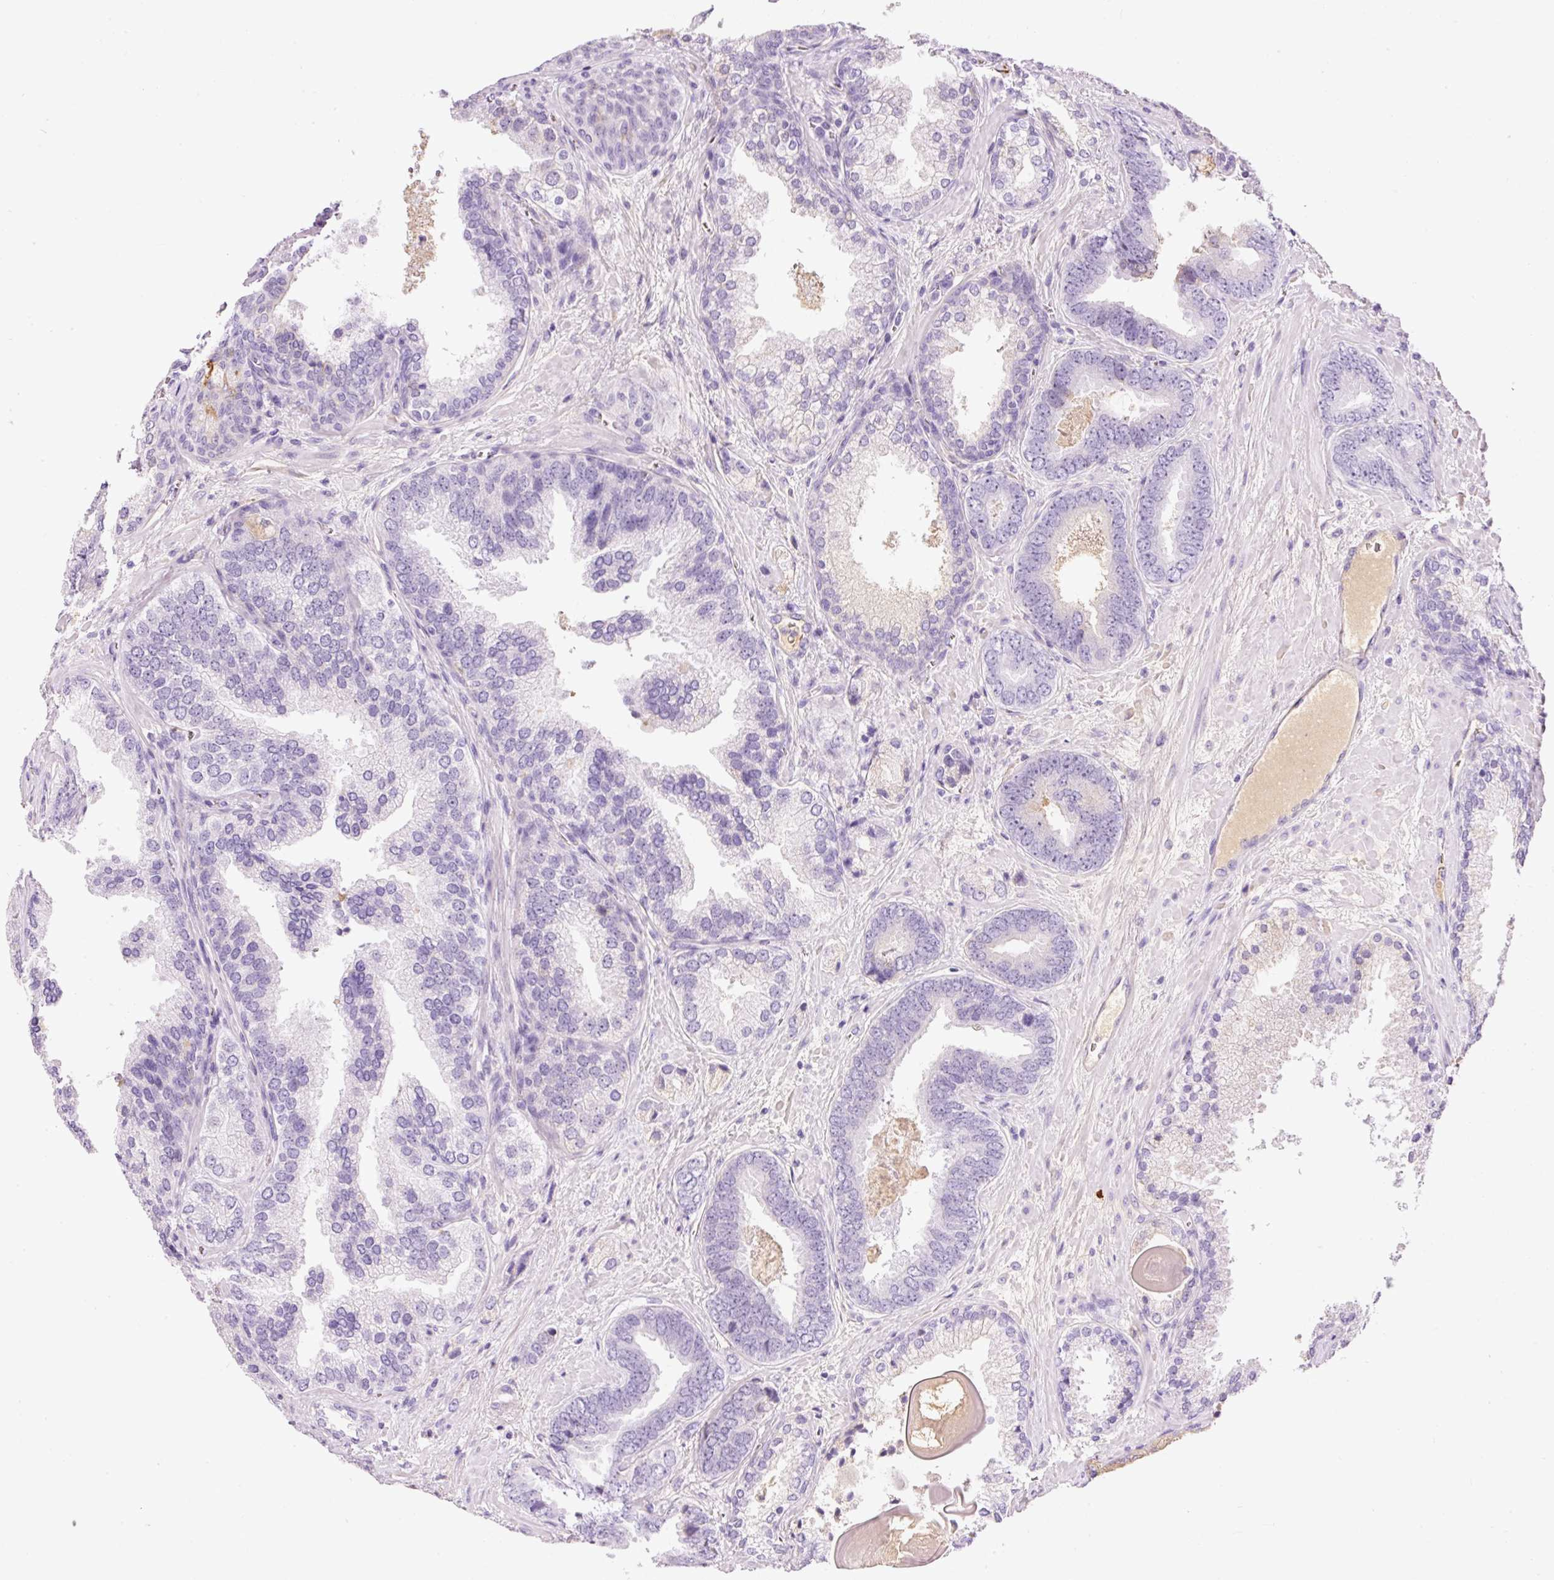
{"staining": {"intensity": "negative", "quantity": "none", "location": "none"}, "tissue": "prostate cancer", "cell_type": "Tumor cells", "image_type": "cancer", "snomed": [{"axis": "morphology", "description": "Adenocarcinoma, High grade"}, {"axis": "topography", "description": "Prostate"}], "caption": "IHC histopathology image of prostate cancer stained for a protein (brown), which displays no positivity in tumor cells.", "gene": "PRPF38B", "patient": {"sex": "male", "age": 63}}